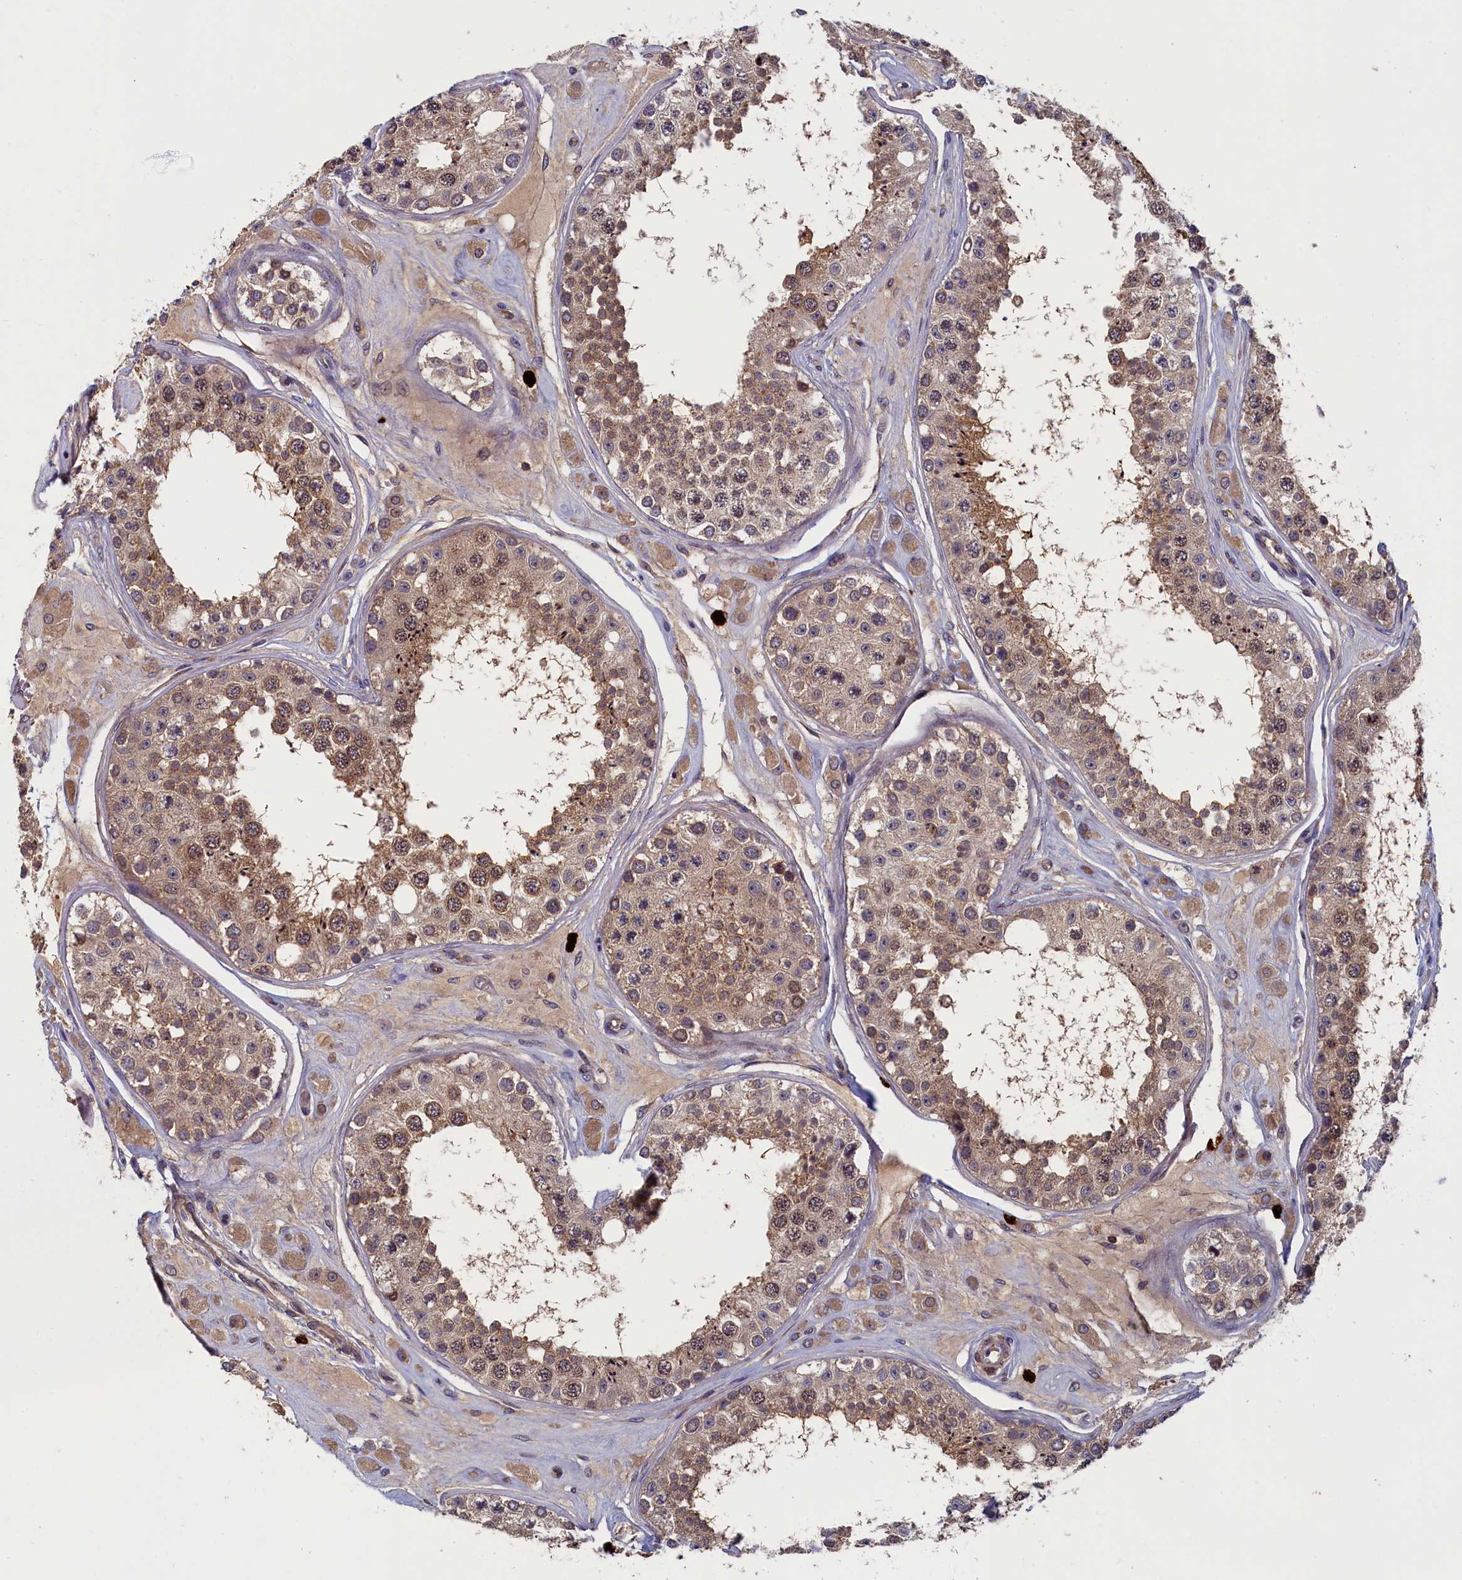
{"staining": {"intensity": "moderate", "quantity": ">75%", "location": "cytoplasmic/membranous,nuclear"}, "tissue": "testis", "cell_type": "Cells in seminiferous ducts", "image_type": "normal", "snomed": [{"axis": "morphology", "description": "Normal tissue, NOS"}, {"axis": "topography", "description": "Testis"}], "caption": "About >75% of cells in seminiferous ducts in normal human testis reveal moderate cytoplasmic/membranous,nuclear protein staining as visualized by brown immunohistochemical staining.", "gene": "TNK2", "patient": {"sex": "male", "age": 25}}